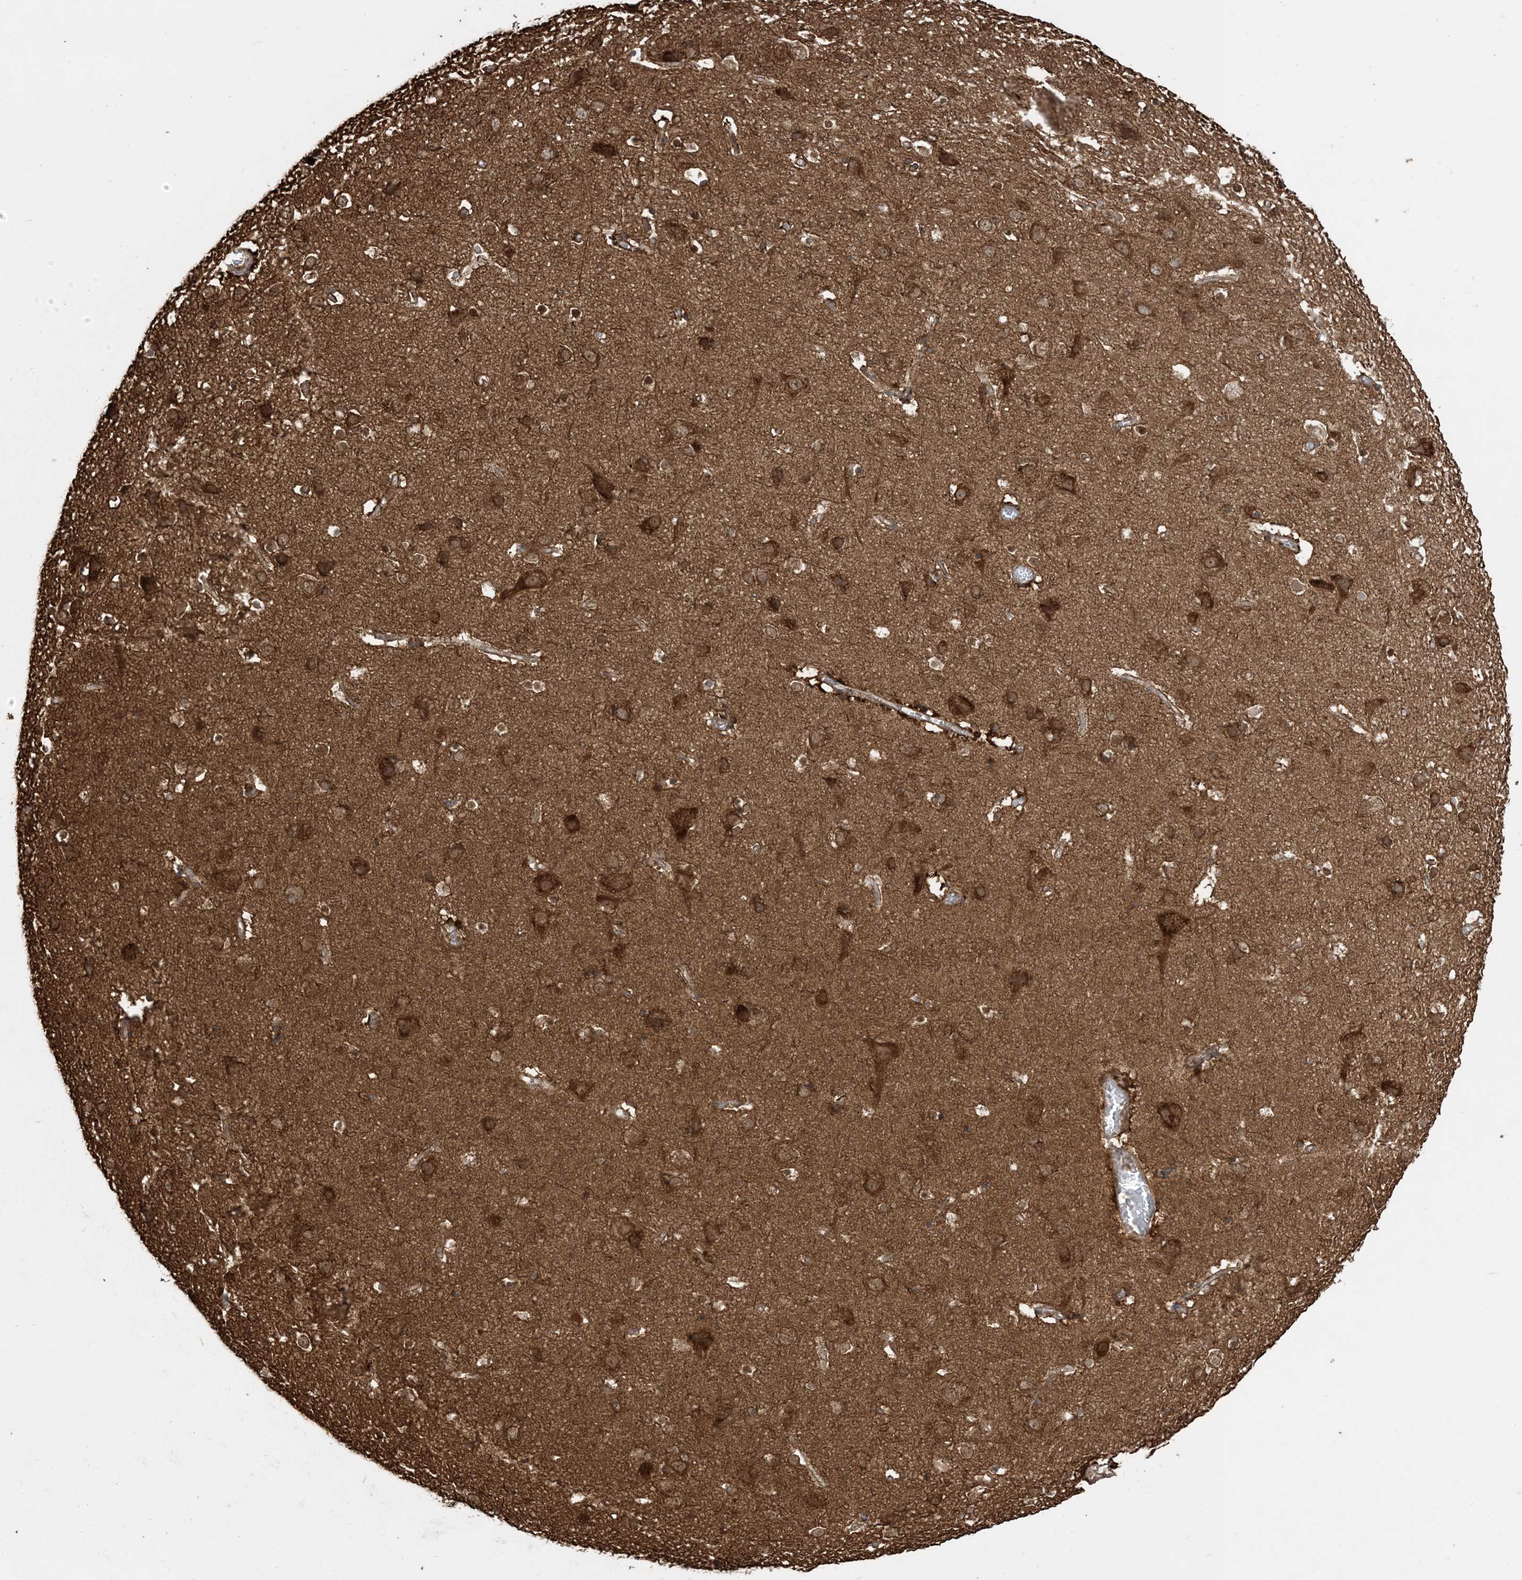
{"staining": {"intensity": "moderate", "quantity": ">75%", "location": "cytoplasmic/membranous"}, "tissue": "cerebral cortex", "cell_type": "Endothelial cells", "image_type": "normal", "snomed": [{"axis": "morphology", "description": "Normal tissue, NOS"}, {"axis": "topography", "description": "Cerebral cortex"}], "caption": "Immunohistochemistry (IHC) (DAB (3,3'-diaminobenzidine)) staining of normal cerebral cortex demonstrates moderate cytoplasmic/membranous protein positivity in about >75% of endothelial cells. The protein is stained brown, and the nuclei are stained in blue (DAB IHC with brightfield microscopy, high magnification).", "gene": "SRP72", "patient": {"sex": "male", "age": 54}}